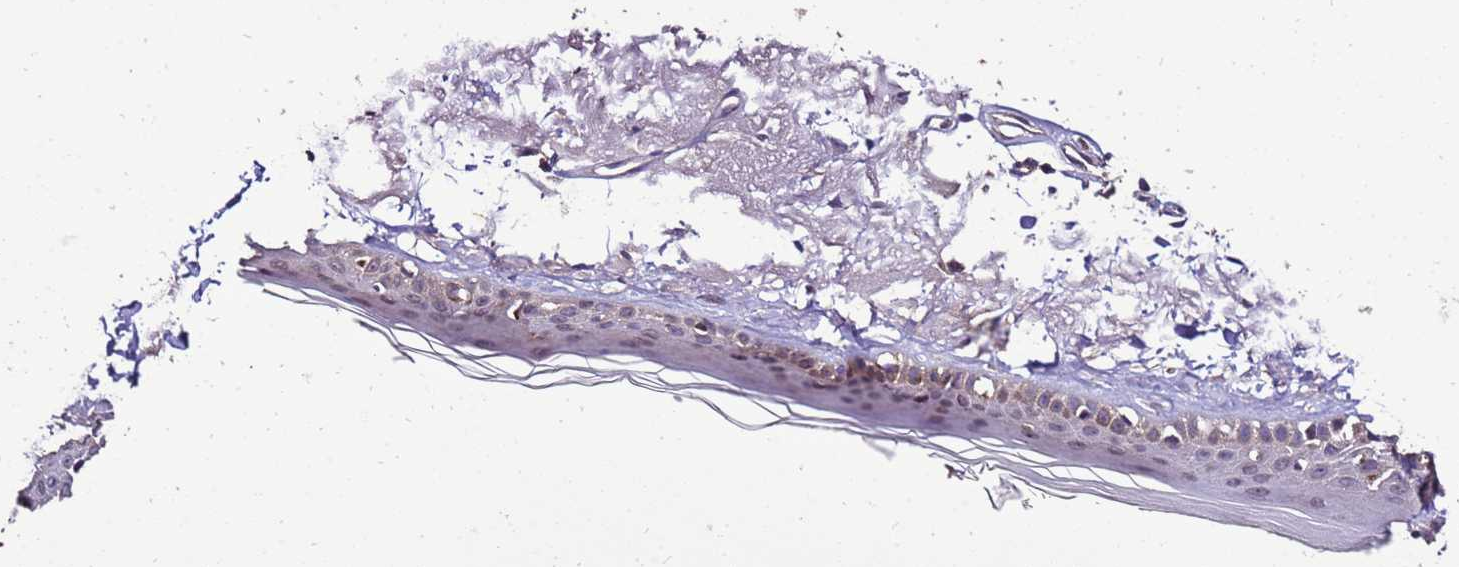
{"staining": {"intensity": "moderate", "quantity": "<25%", "location": "cytoplasmic/membranous"}, "tissue": "skin", "cell_type": "Keratinocytes", "image_type": "normal", "snomed": [{"axis": "morphology", "description": "Normal tissue, NOS"}, {"axis": "topography", "description": "Skin"}, {"axis": "topography", "description": "Skeletal muscle"}], "caption": "Immunohistochemical staining of normal human skin exhibits moderate cytoplasmic/membranous protein positivity in about <25% of keratinocytes.", "gene": "ZNF329", "patient": {"sex": "male", "age": 83}}